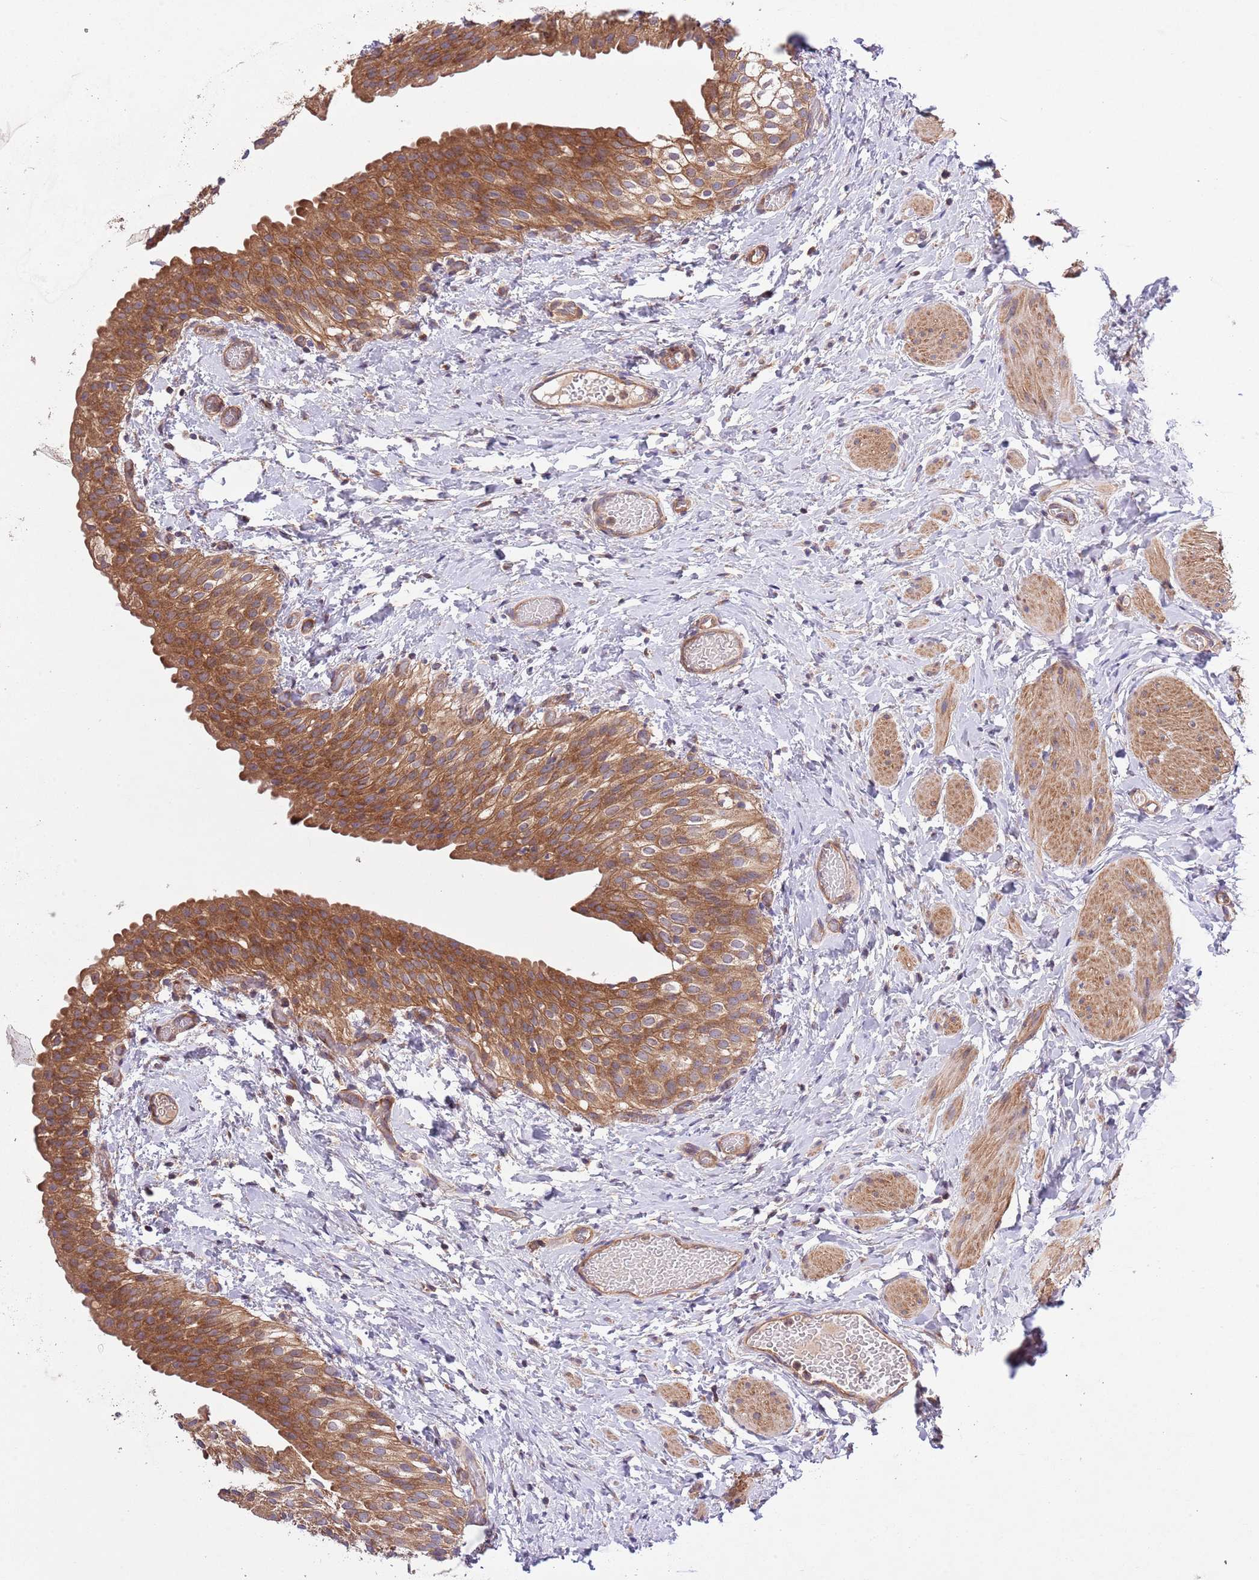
{"staining": {"intensity": "moderate", "quantity": ">75%", "location": "cytoplasmic/membranous"}, "tissue": "urinary bladder", "cell_type": "Urothelial cells", "image_type": "normal", "snomed": [{"axis": "morphology", "description": "Normal tissue, NOS"}, {"axis": "topography", "description": "Urinary bladder"}], "caption": "An immunohistochemistry (IHC) photomicrograph of benign tissue is shown. Protein staining in brown highlights moderate cytoplasmic/membranous positivity in urinary bladder within urothelial cells. (Brightfield microscopy of DAB IHC at high magnification).", "gene": "MFNG", "patient": {"sex": "male", "age": 1}}